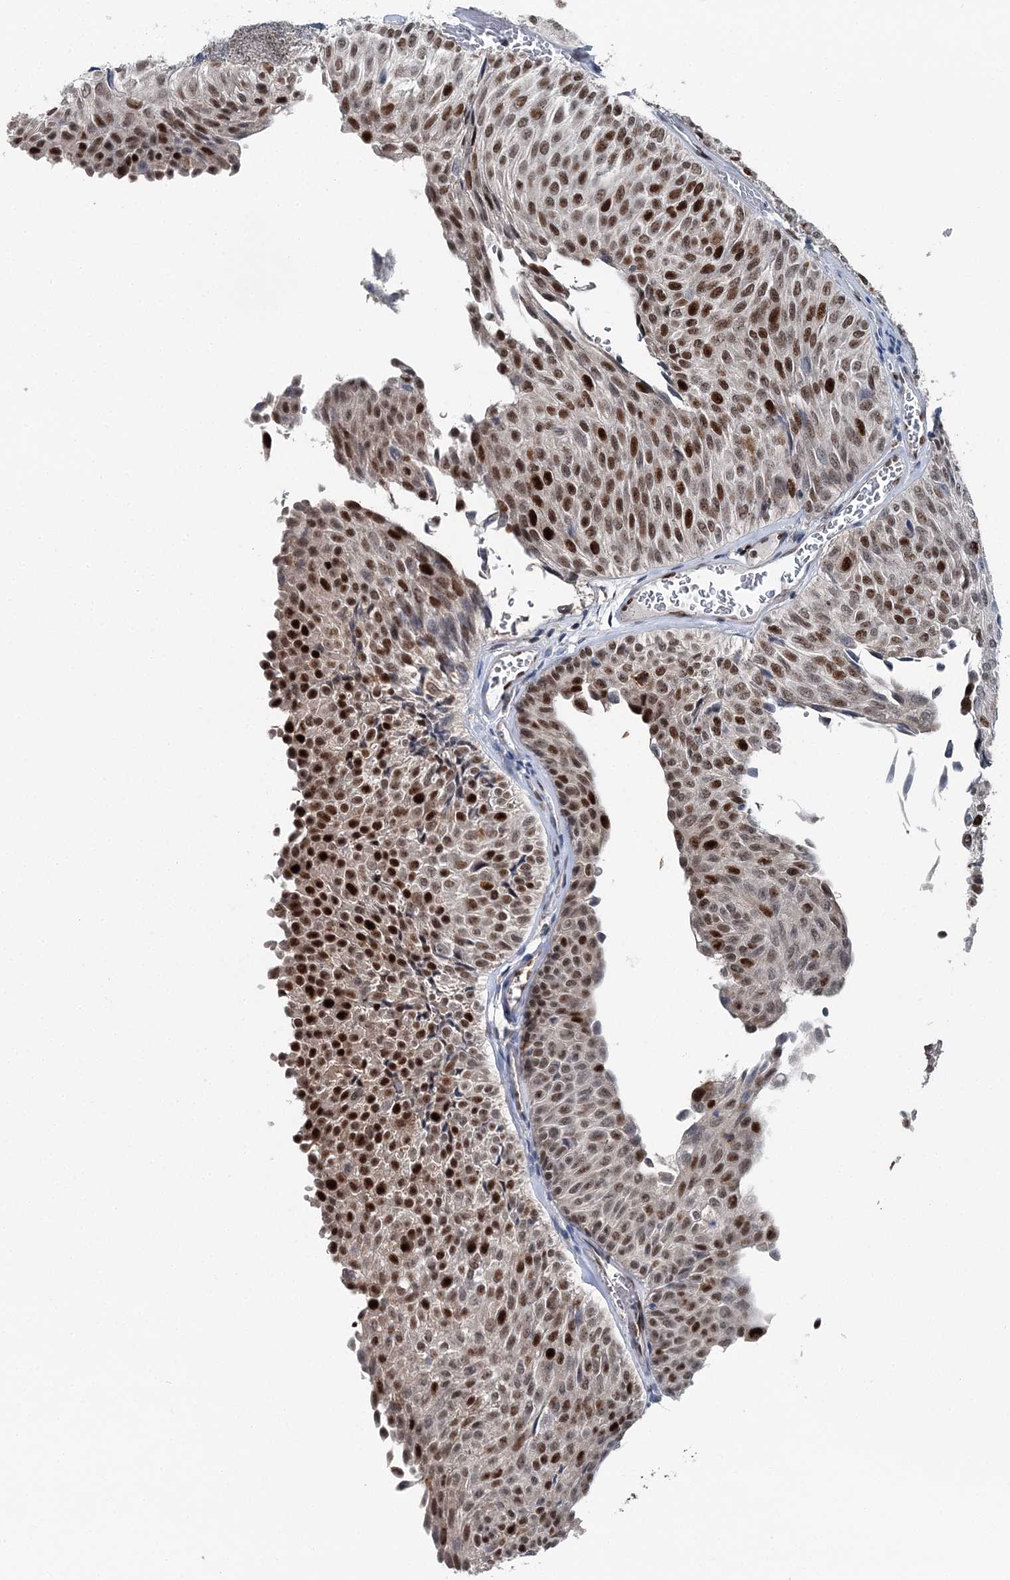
{"staining": {"intensity": "strong", "quantity": ">75%", "location": "nuclear"}, "tissue": "urothelial cancer", "cell_type": "Tumor cells", "image_type": "cancer", "snomed": [{"axis": "morphology", "description": "Urothelial carcinoma, Low grade"}, {"axis": "topography", "description": "Urinary bladder"}], "caption": "A brown stain labels strong nuclear expression of a protein in urothelial cancer tumor cells.", "gene": "HAT1", "patient": {"sex": "male", "age": 78}}